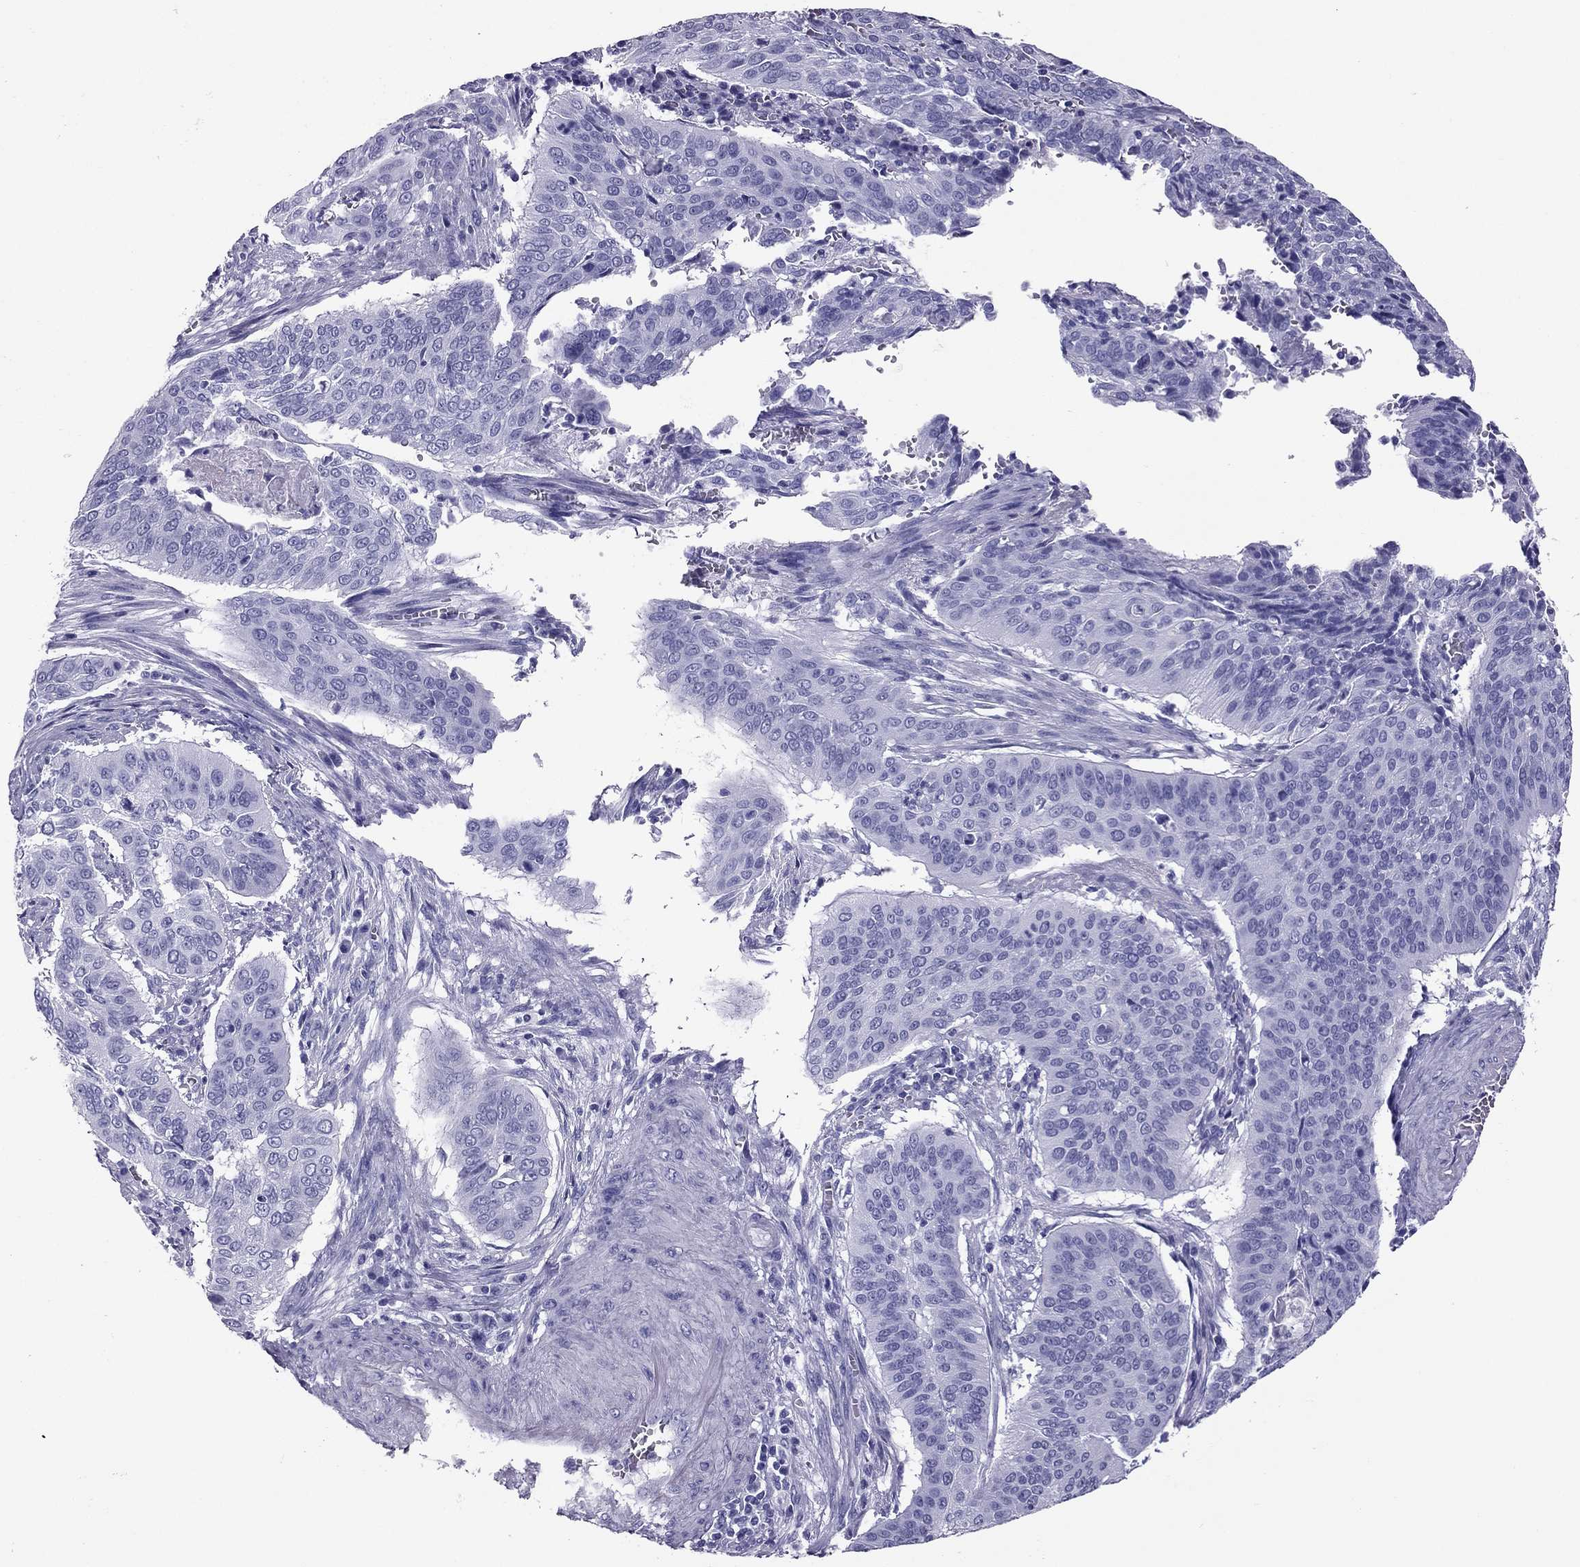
{"staining": {"intensity": "negative", "quantity": "none", "location": "none"}, "tissue": "cervical cancer", "cell_type": "Tumor cells", "image_type": "cancer", "snomed": [{"axis": "morphology", "description": "Squamous cell carcinoma, NOS"}, {"axis": "topography", "description": "Cervix"}], "caption": "Tumor cells show no significant expression in squamous cell carcinoma (cervical).", "gene": "PDE6A", "patient": {"sex": "female", "age": 39}}